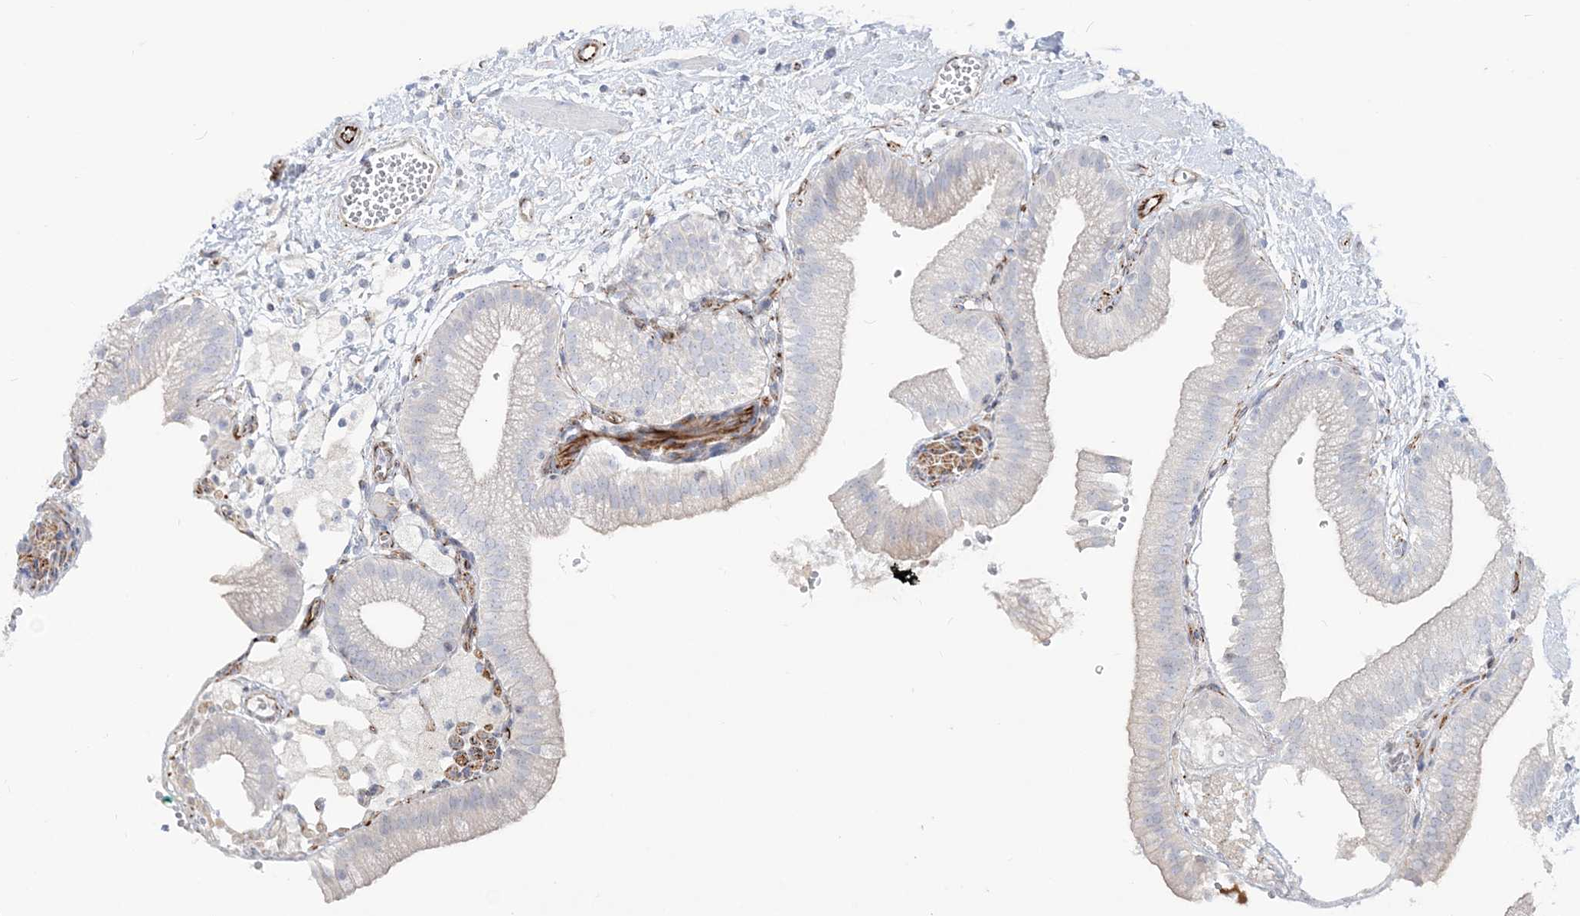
{"staining": {"intensity": "moderate", "quantity": "<25%", "location": "cytoplasmic/membranous"}, "tissue": "gallbladder", "cell_type": "Glandular cells", "image_type": "normal", "snomed": [{"axis": "morphology", "description": "Normal tissue, NOS"}, {"axis": "topography", "description": "Gallbladder"}], "caption": "A micrograph of gallbladder stained for a protein shows moderate cytoplasmic/membranous brown staining in glandular cells. The staining is performed using DAB brown chromogen to label protein expression. The nuclei are counter-stained blue using hematoxylin.", "gene": "PPIL6", "patient": {"sex": "male", "age": 55}}